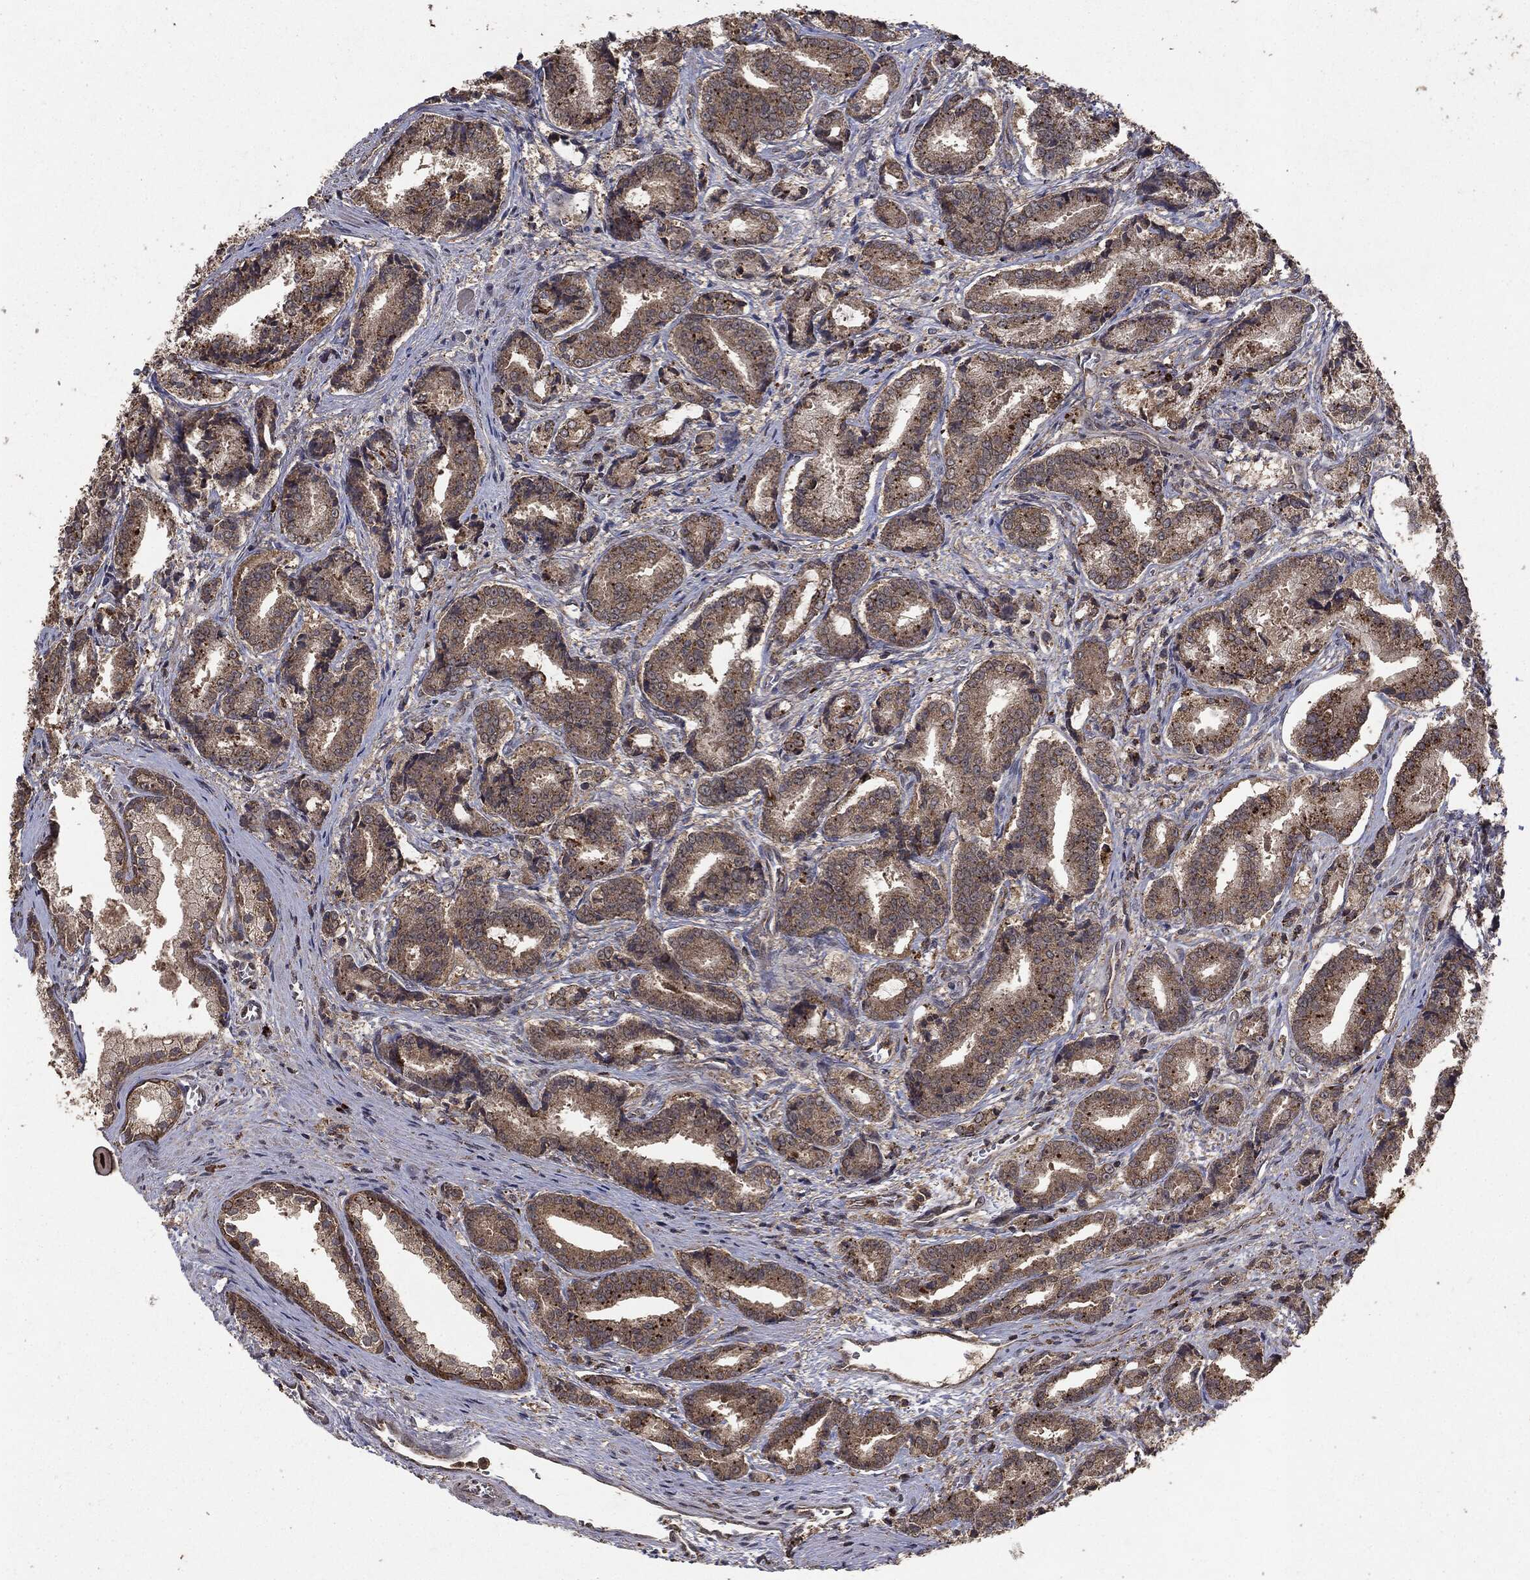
{"staining": {"intensity": "weak", "quantity": "25%-75%", "location": "cytoplasmic/membranous"}, "tissue": "prostate cancer", "cell_type": "Tumor cells", "image_type": "cancer", "snomed": [{"axis": "morphology", "description": "Adenocarcinoma, High grade"}, {"axis": "topography", "description": "Prostate and seminal vesicle, NOS"}], "caption": "DAB (3,3'-diaminobenzidine) immunohistochemical staining of adenocarcinoma (high-grade) (prostate) reveals weak cytoplasmic/membranous protein expression in about 25%-75% of tumor cells.", "gene": "MTOR", "patient": {"sex": "male", "age": 61}}